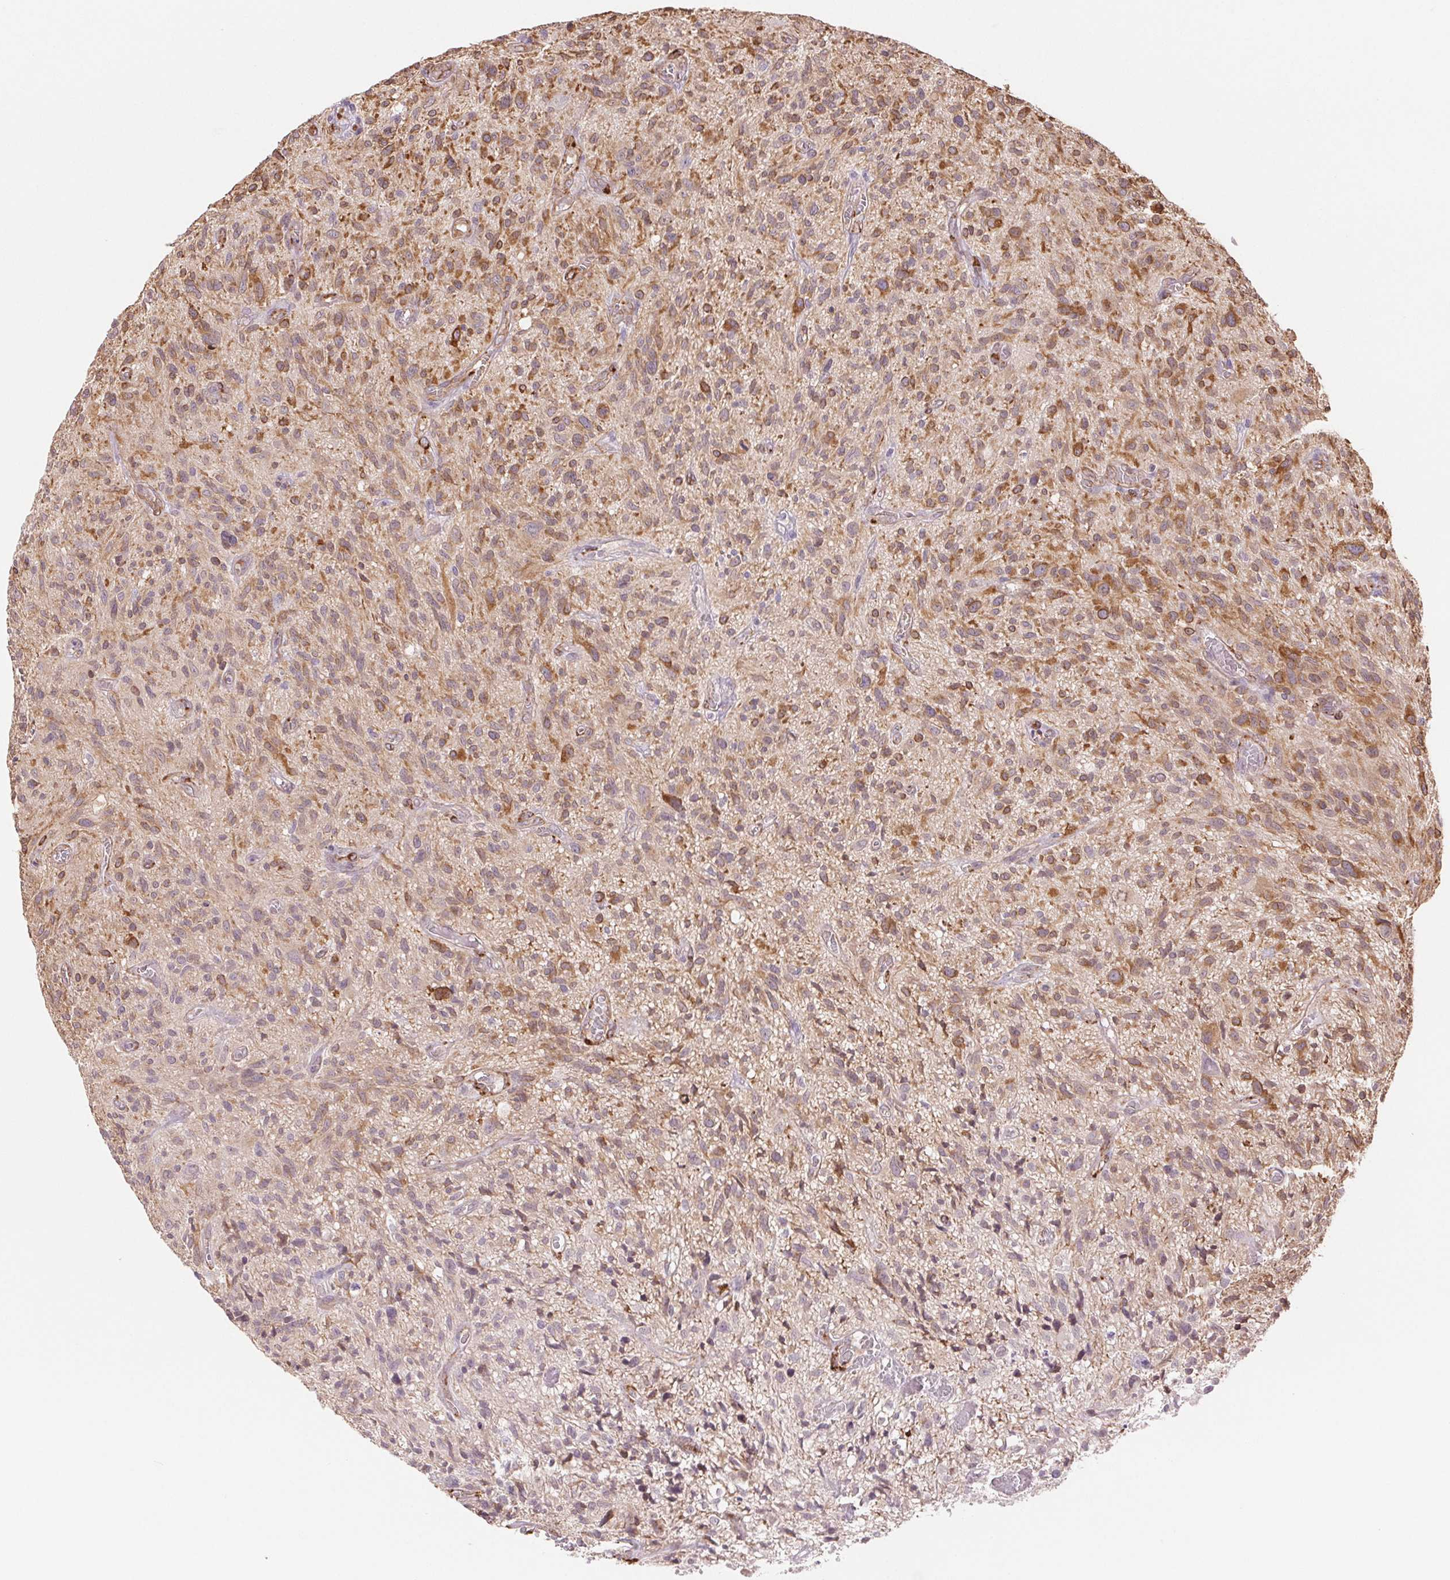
{"staining": {"intensity": "moderate", "quantity": ">75%", "location": "cytoplasmic/membranous"}, "tissue": "glioma", "cell_type": "Tumor cells", "image_type": "cancer", "snomed": [{"axis": "morphology", "description": "Glioma, malignant, High grade"}, {"axis": "topography", "description": "Brain"}], "caption": "Malignant glioma (high-grade) stained with a brown dye displays moderate cytoplasmic/membranous positive positivity in about >75% of tumor cells.", "gene": "FKBP10", "patient": {"sex": "male", "age": 75}}